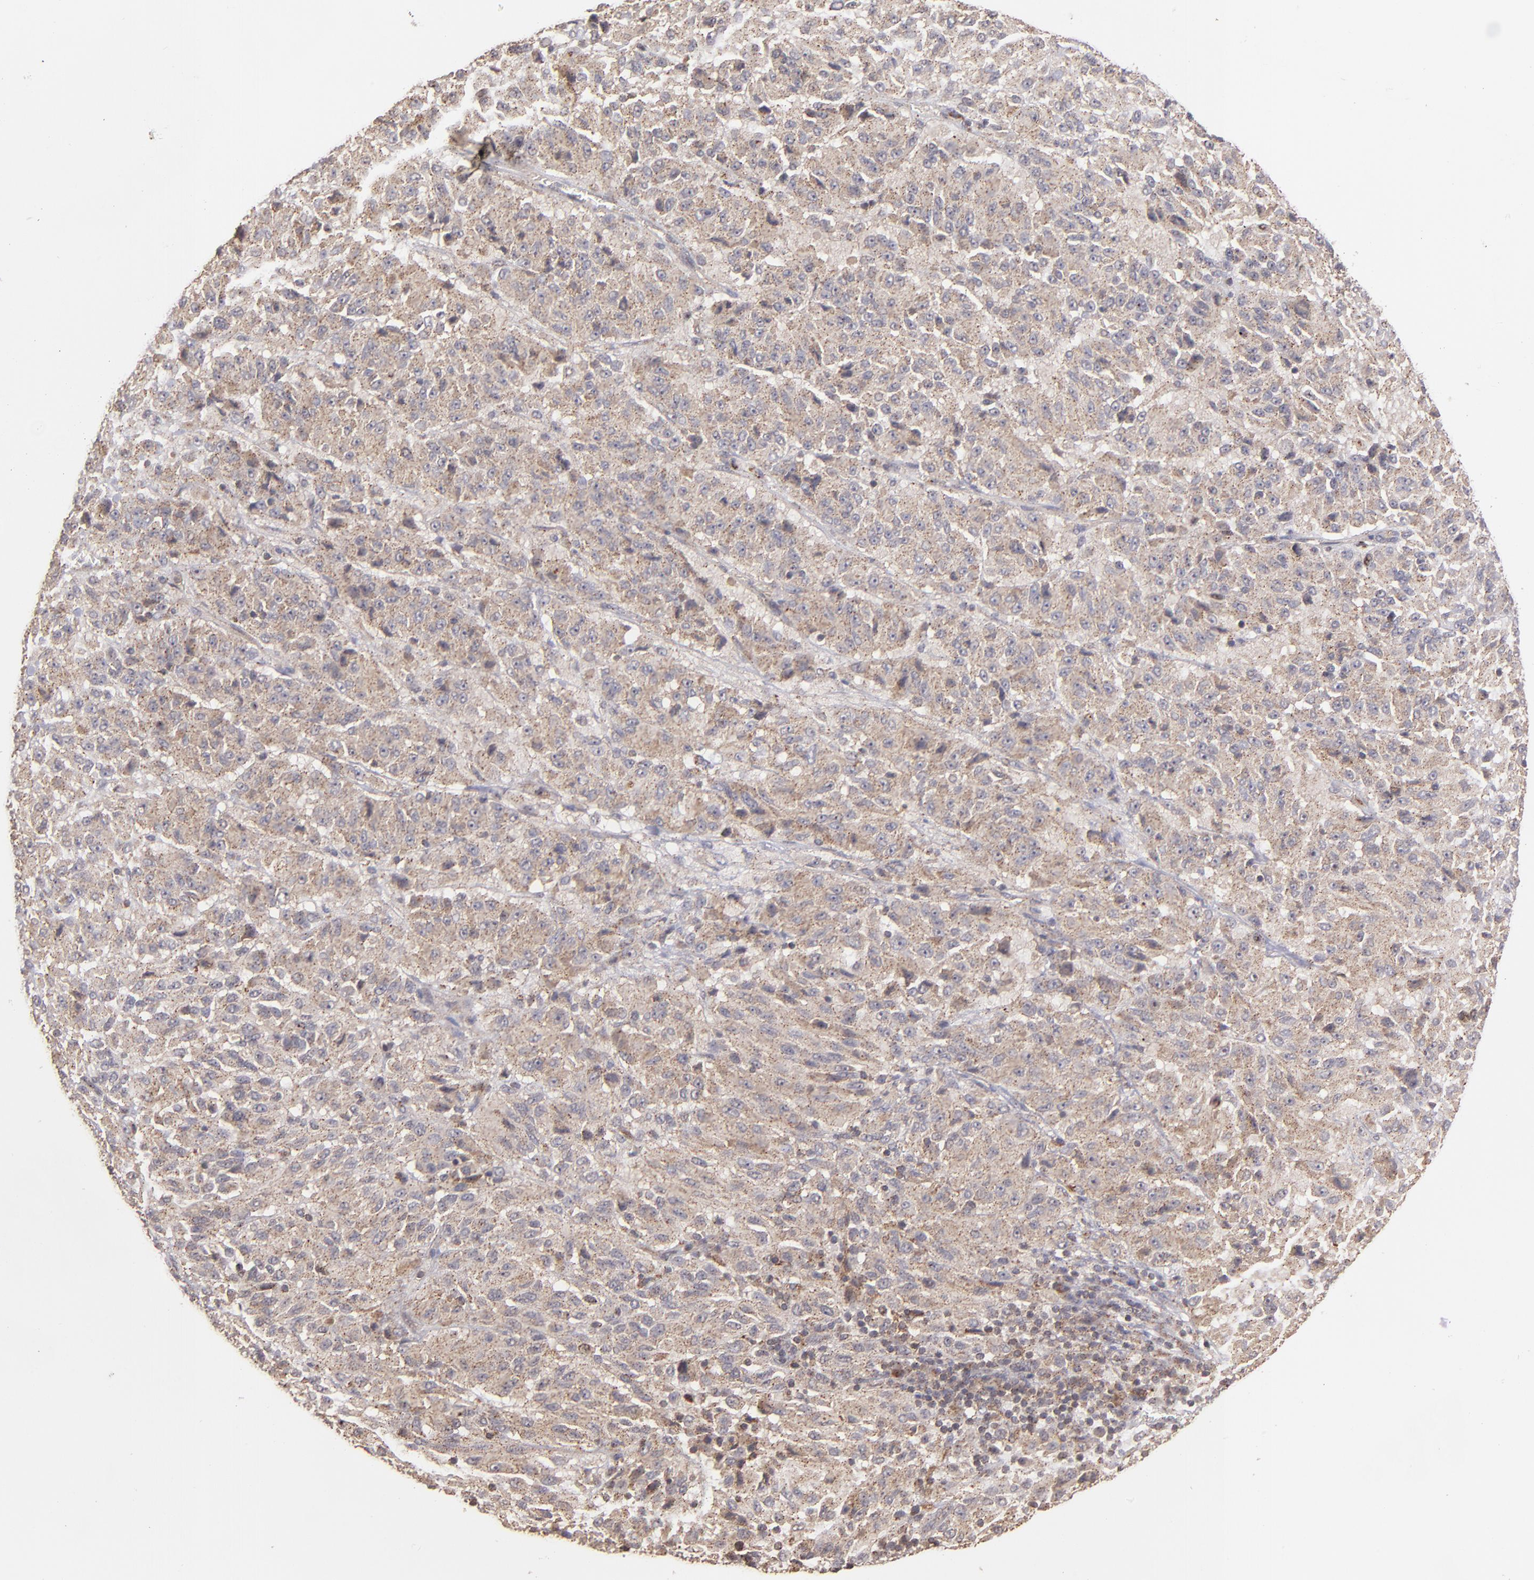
{"staining": {"intensity": "moderate", "quantity": ">75%", "location": "cytoplasmic/membranous"}, "tissue": "melanoma", "cell_type": "Tumor cells", "image_type": "cancer", "snomed": [{"axis": "morphology", "description": "Malignant melanoma, Metastatic site"}, {"axis": "topography", "description": "Lung"}], "caption": "Human malignant melanoma (metastatic site) stained with a protein marker reveals moderate staining in tumor cells.", "gene": "ZFYVE1", "patient": {"sex": "male", "age": 64}}